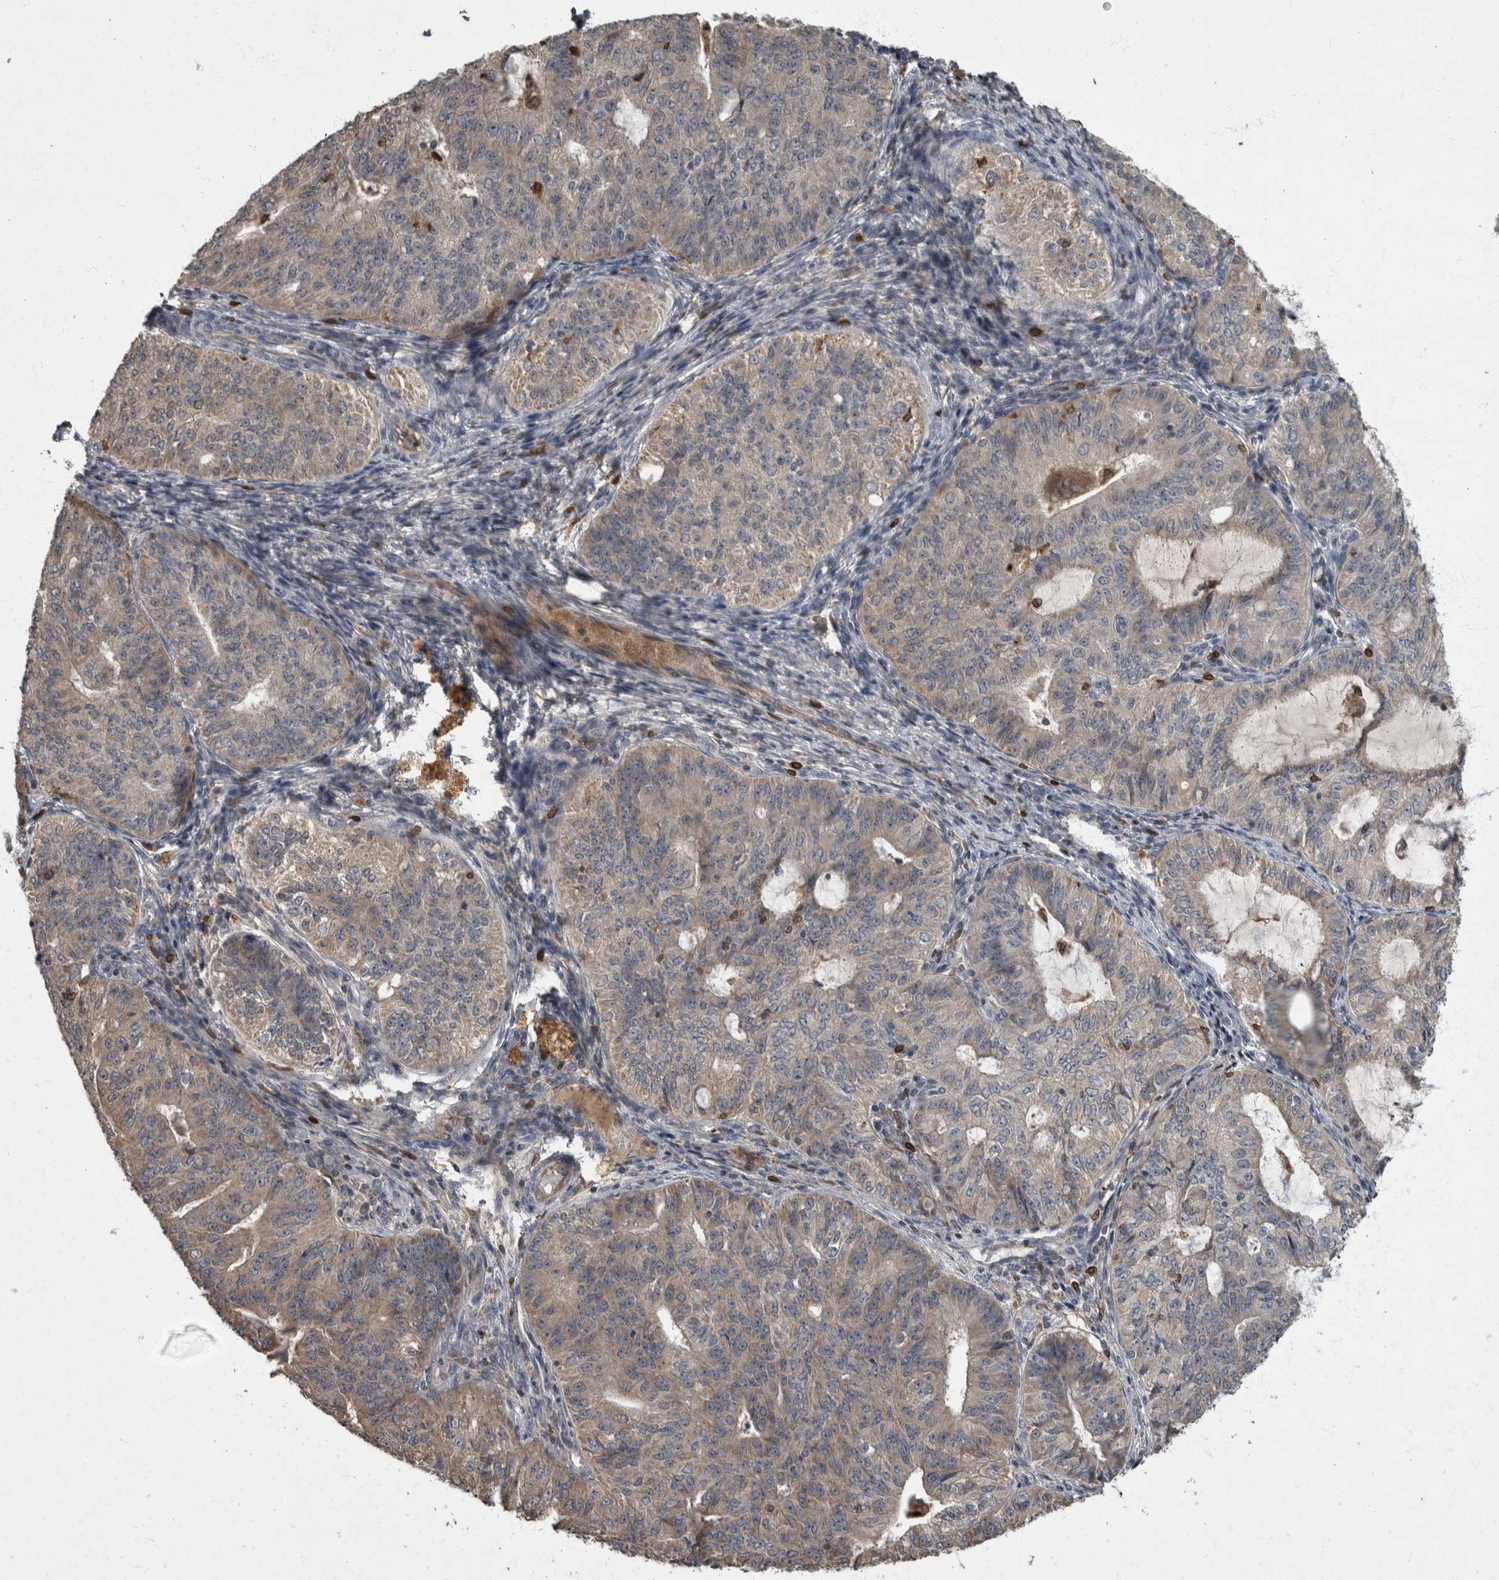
{"staining": {"intensity": "negative", "quantity": "none", "location": "none"}, "tissue": "endometrial cancer", "cell_type": "Tumor cells", "image_type": "cancer", "snomed": [{"axis": "morphology", "description": "Adenocarcinoma, NOS"}, {"axis": "topography", "description": "Endometrium"}], "caption": "IHC of human endometrial cancer exhibits no staining in tumor cells. The staining was performed using DAB (3,3'-diaminobenzidine) to visualize the protein expression in brown, while the nuclei were stained in blue with hematoxylin (Magnification: 20x).", "gene": "PPP1R3C", "patient": {"sex": "female", "age": 32}}